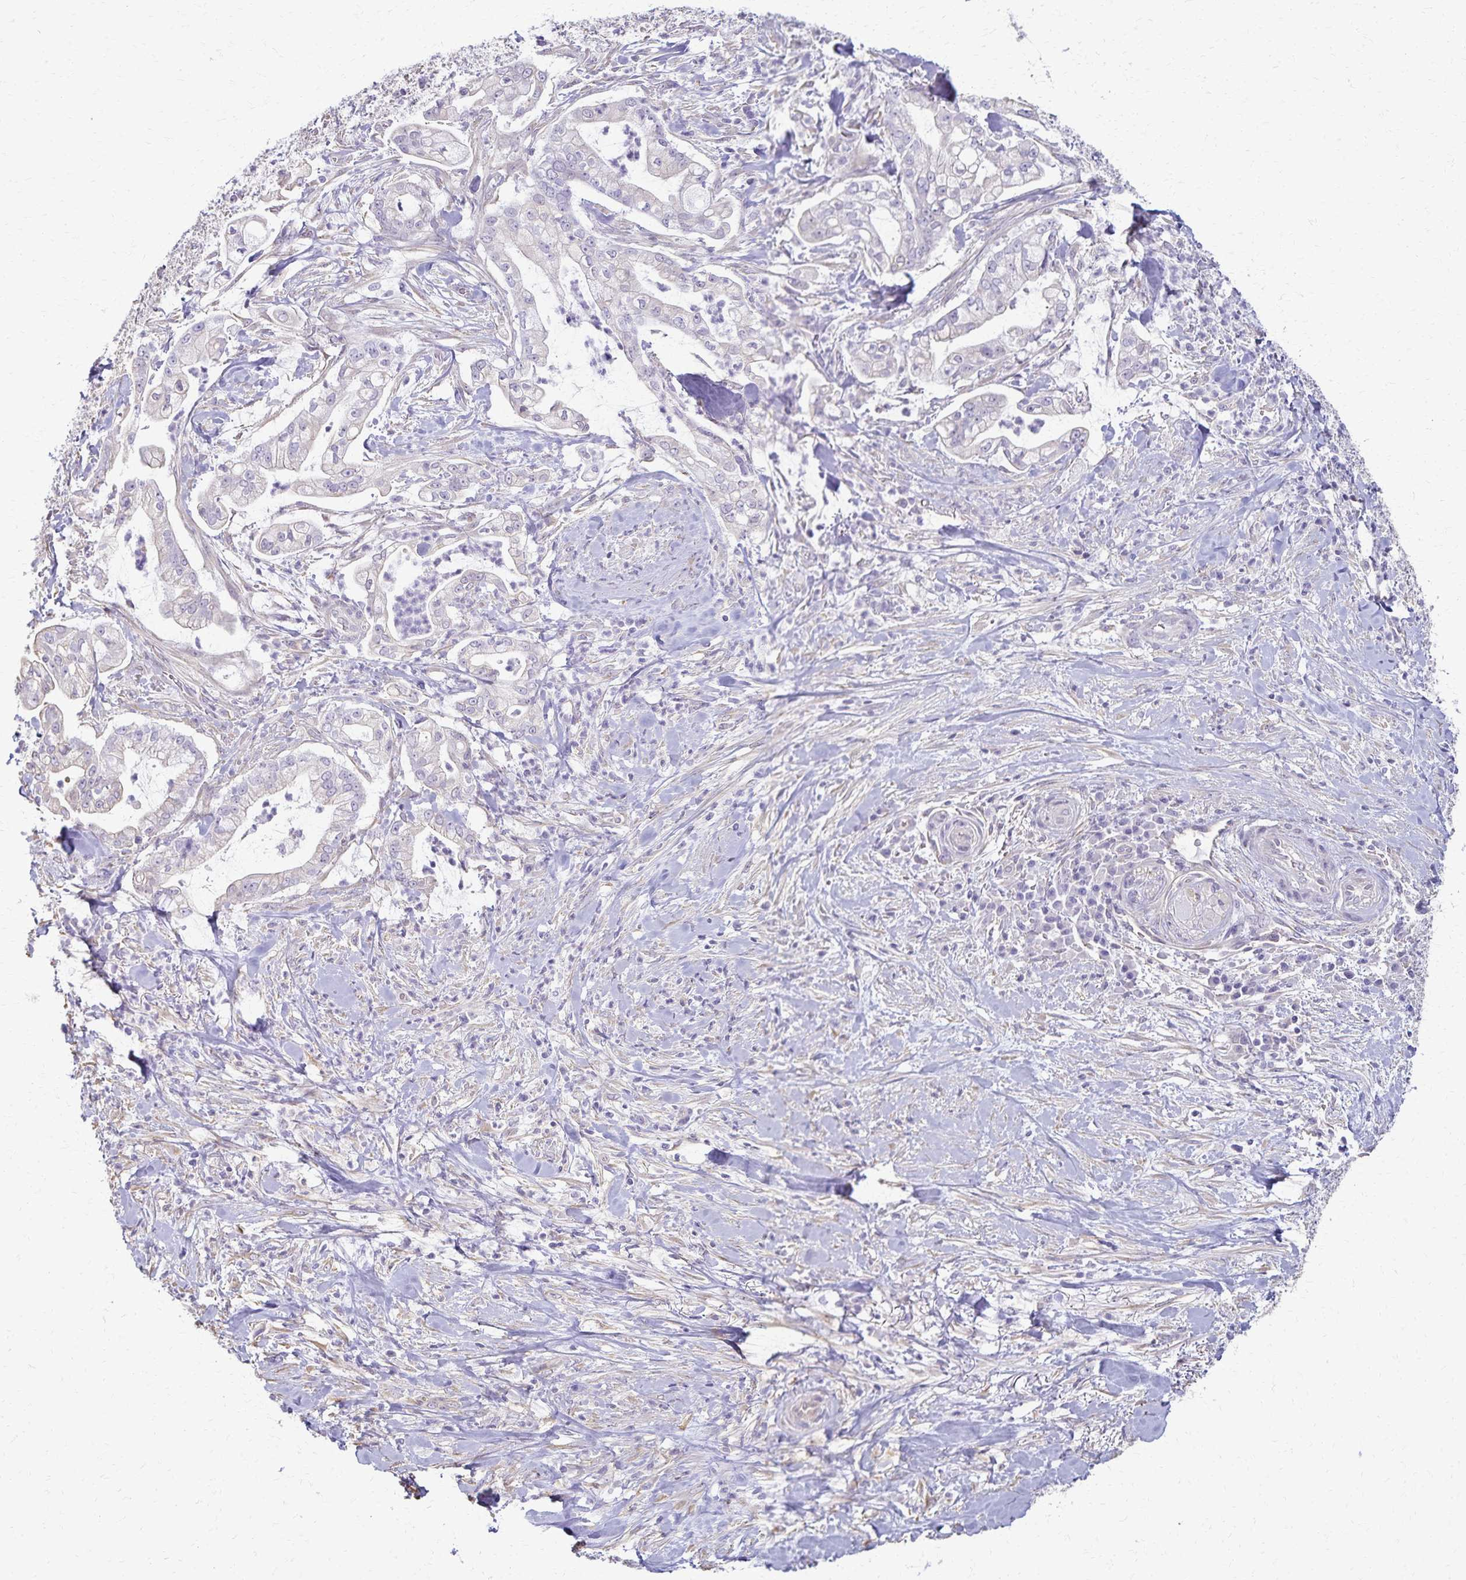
{"staining": {"intensity": "weak", "quantity": "<25%", "location": "cytoplasmic/membranous"}, "tissue": "pancreatic cancer", "cell_type": "Tumor cells", "image_type": "cancer", "snomed": [{"axis": "morphology", "description": "Adenocarcinoma, NOS"}, {"axis": "topography", "description": "Pancreas"}], "caption": "Adenocarcinoma (pancreatic) was stained to show a protein in brown. There is no significant staining in tumor cells. (DAB immunohistochemistry (IHC), high magnification).", "gene": "KISS1", "patient": {"sex": "female", "age": 69}}